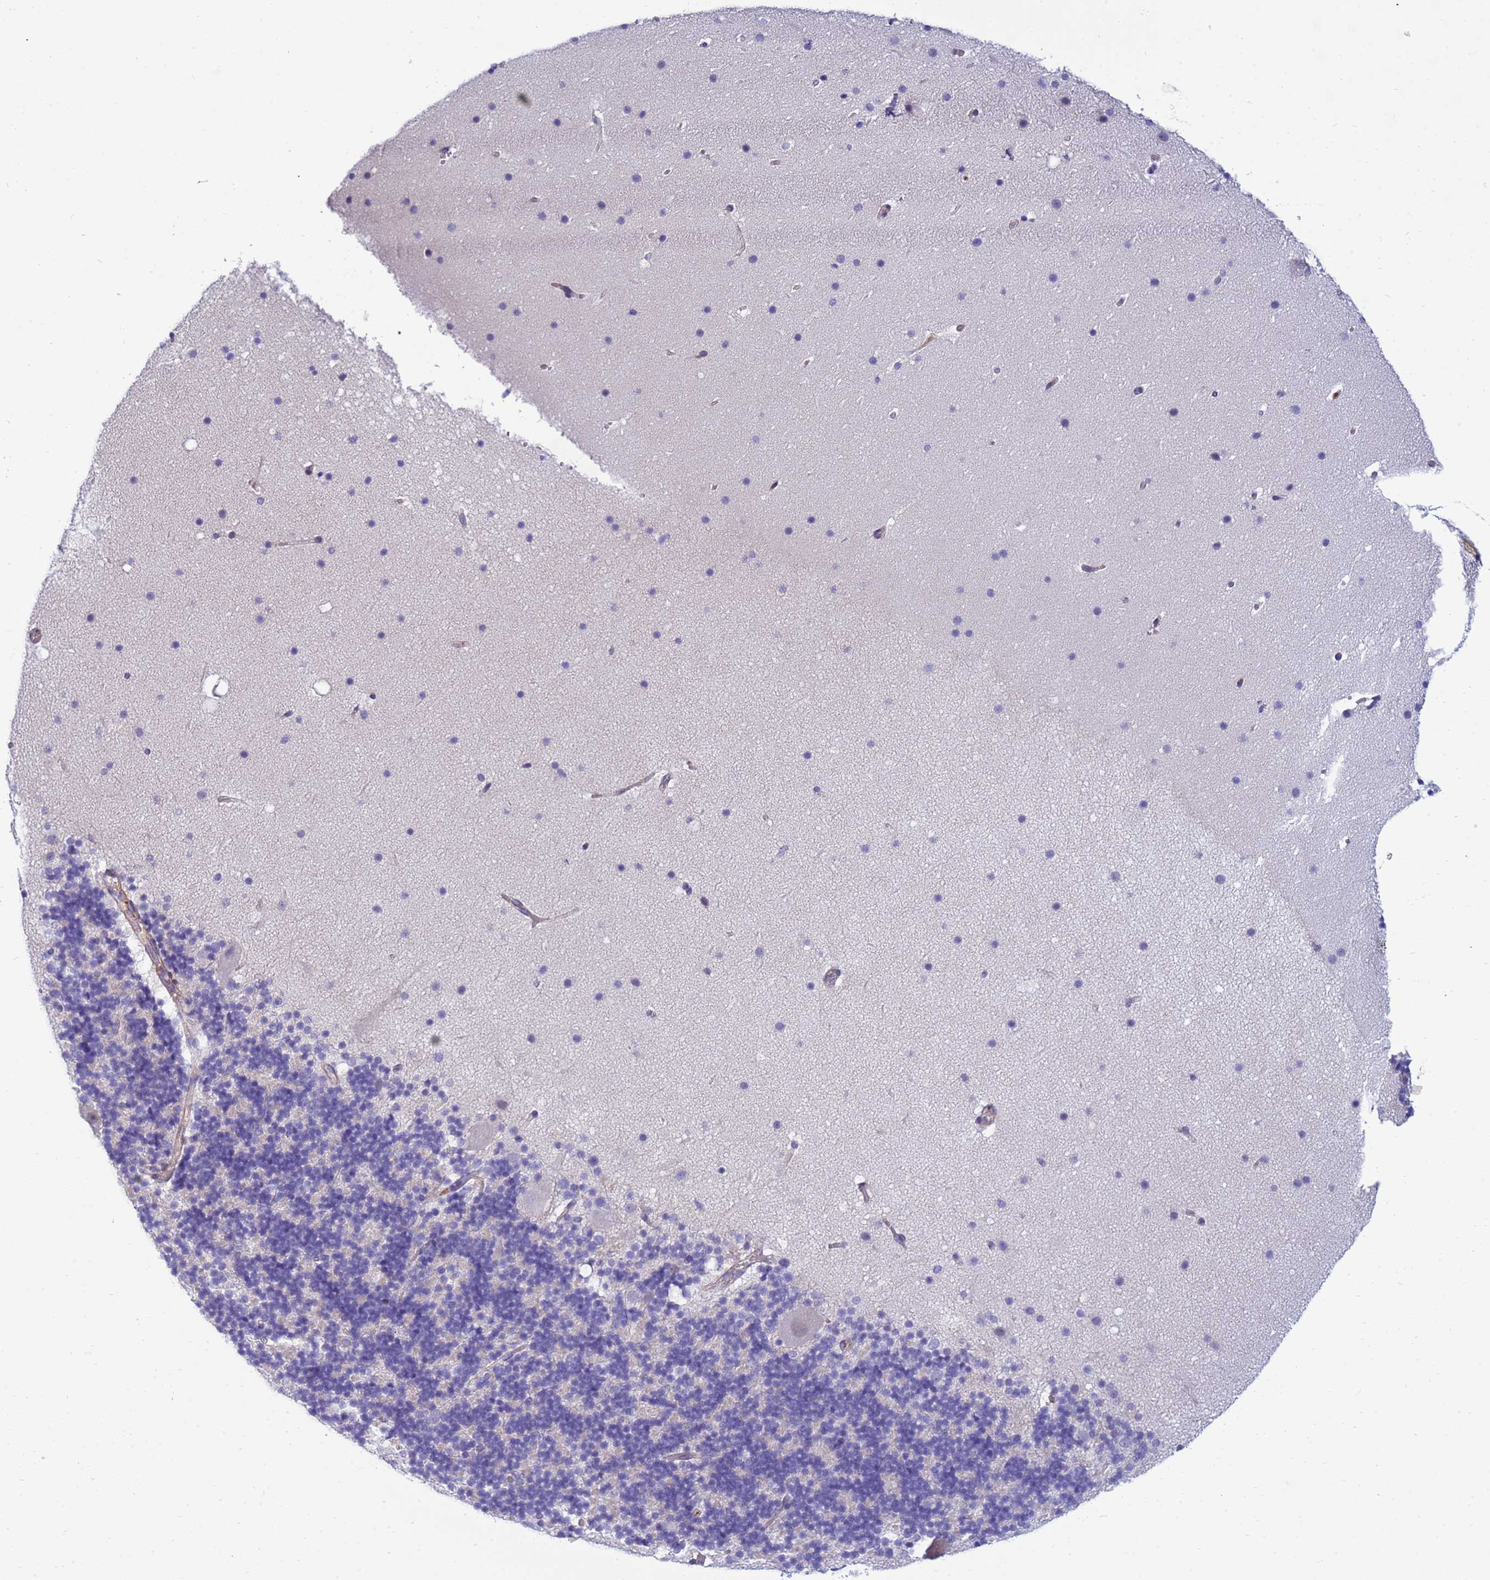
{"staining": {"intensity": "negative", "quantity": "none", "location": "none"}, "tissue": "cerebellum", "cell_type": "Cells in granular layer", "image_type": "normal", "snomed": [{"axis": "morphology", "description": "Normal tissue, NOS"}, {"axis": "topography", "description": "Cerebellum"}], "caption": "Immunohistochemistry (IHC) micrograph of benign cerebellum: cerebellum stained with DAB (3,3'-diaminobenzidine) demonstrates no significant protein staining in cells in granular layer.", "gene": "TRPC6", "patient": {"sex": "male", "age": 57}}